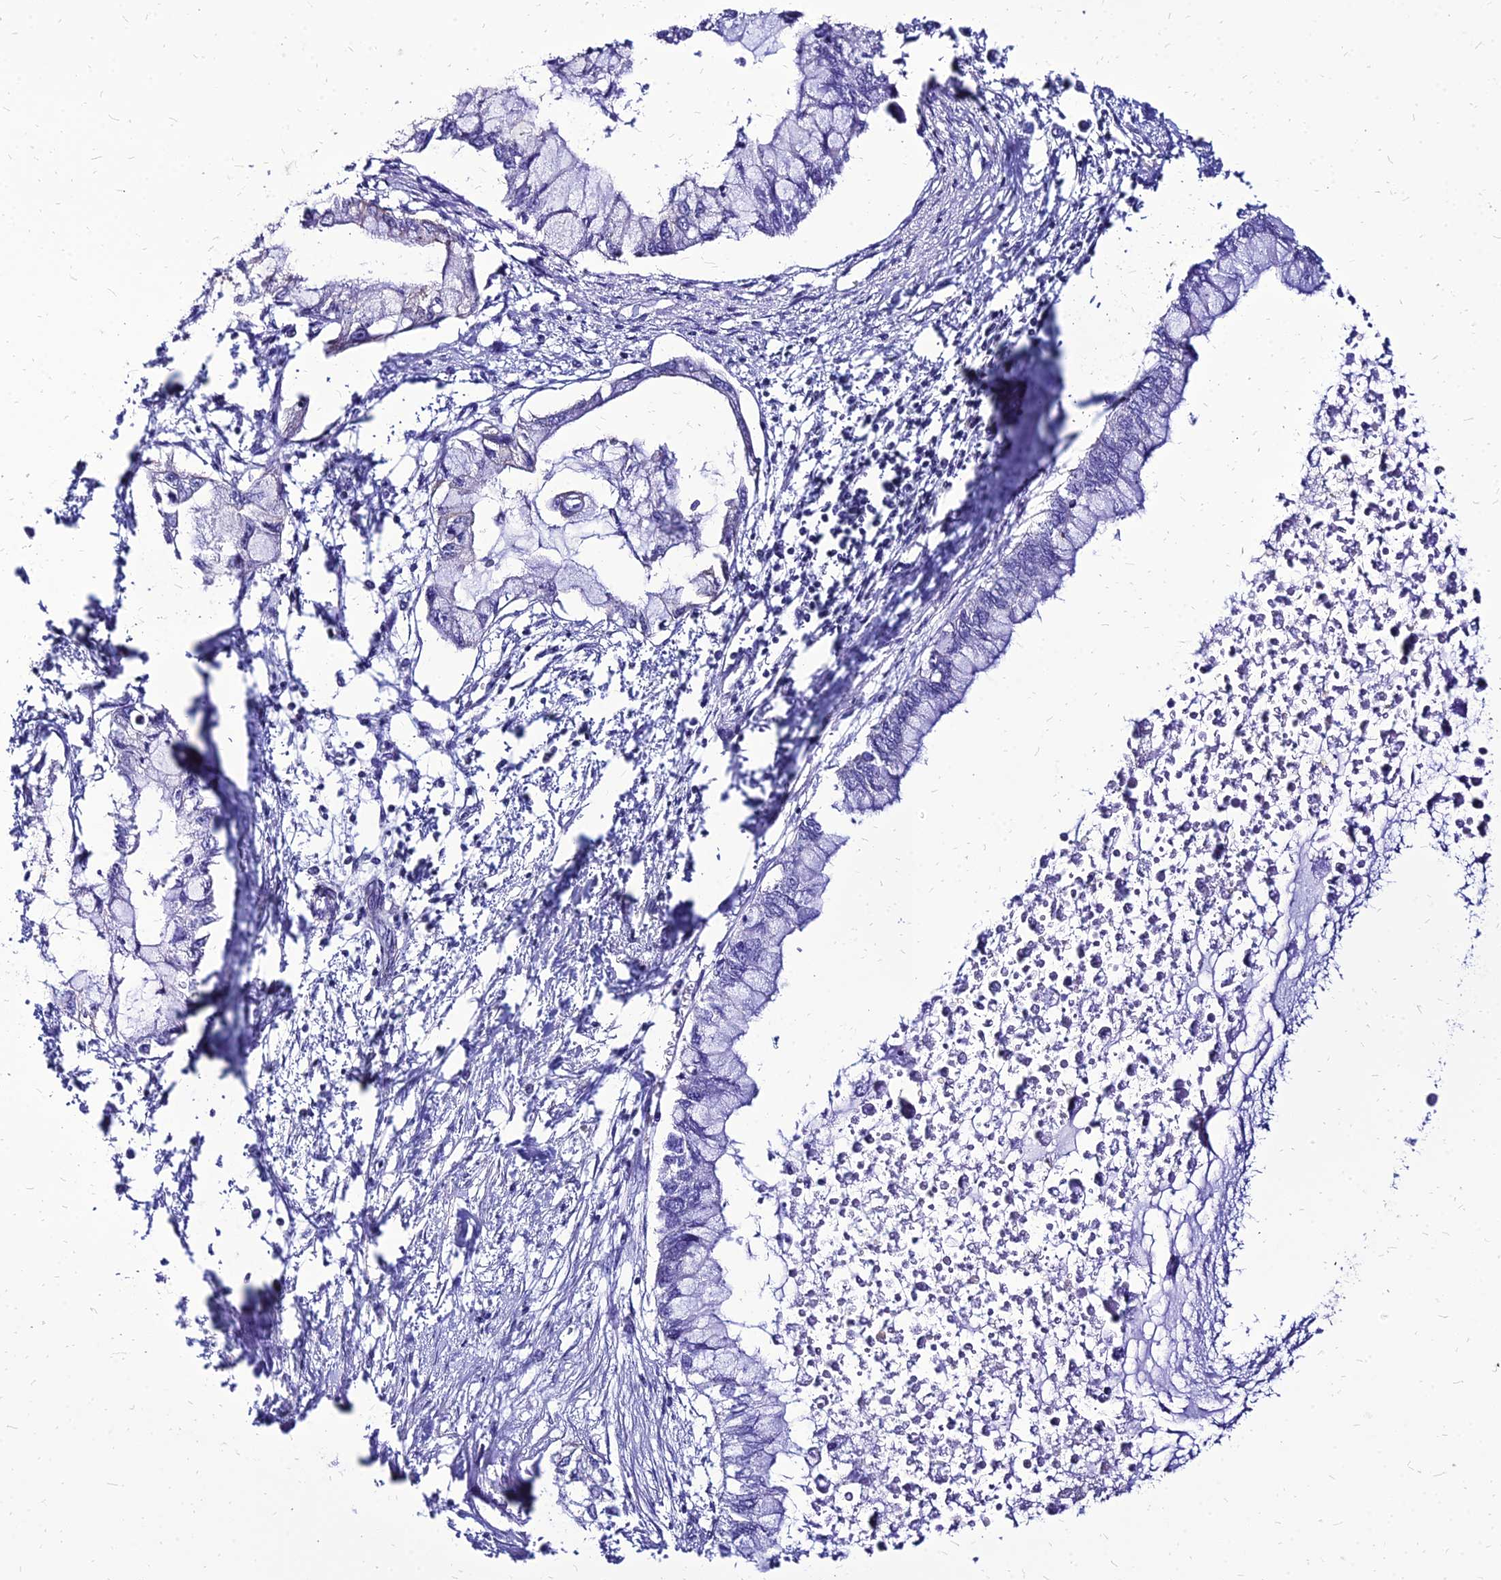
{"staining": {"intensity": "negative", "quantity": "none", "location": "none"}, "tissue": "pancreatic cancer", "cell_type": "Tumor cells", "image_type": "cancer", "snomed": [{"axis": "morphology", "description": "Adenocarcinoma, NOS"}, {"axis": "topography", "description": "Pancreas"}], "caption": "Tumor cells are negative for brown protein staining in adenocarcinoma (pancreatic).", "gene": "YEATS2", "patient": {"sex": "male", "age": 48}}